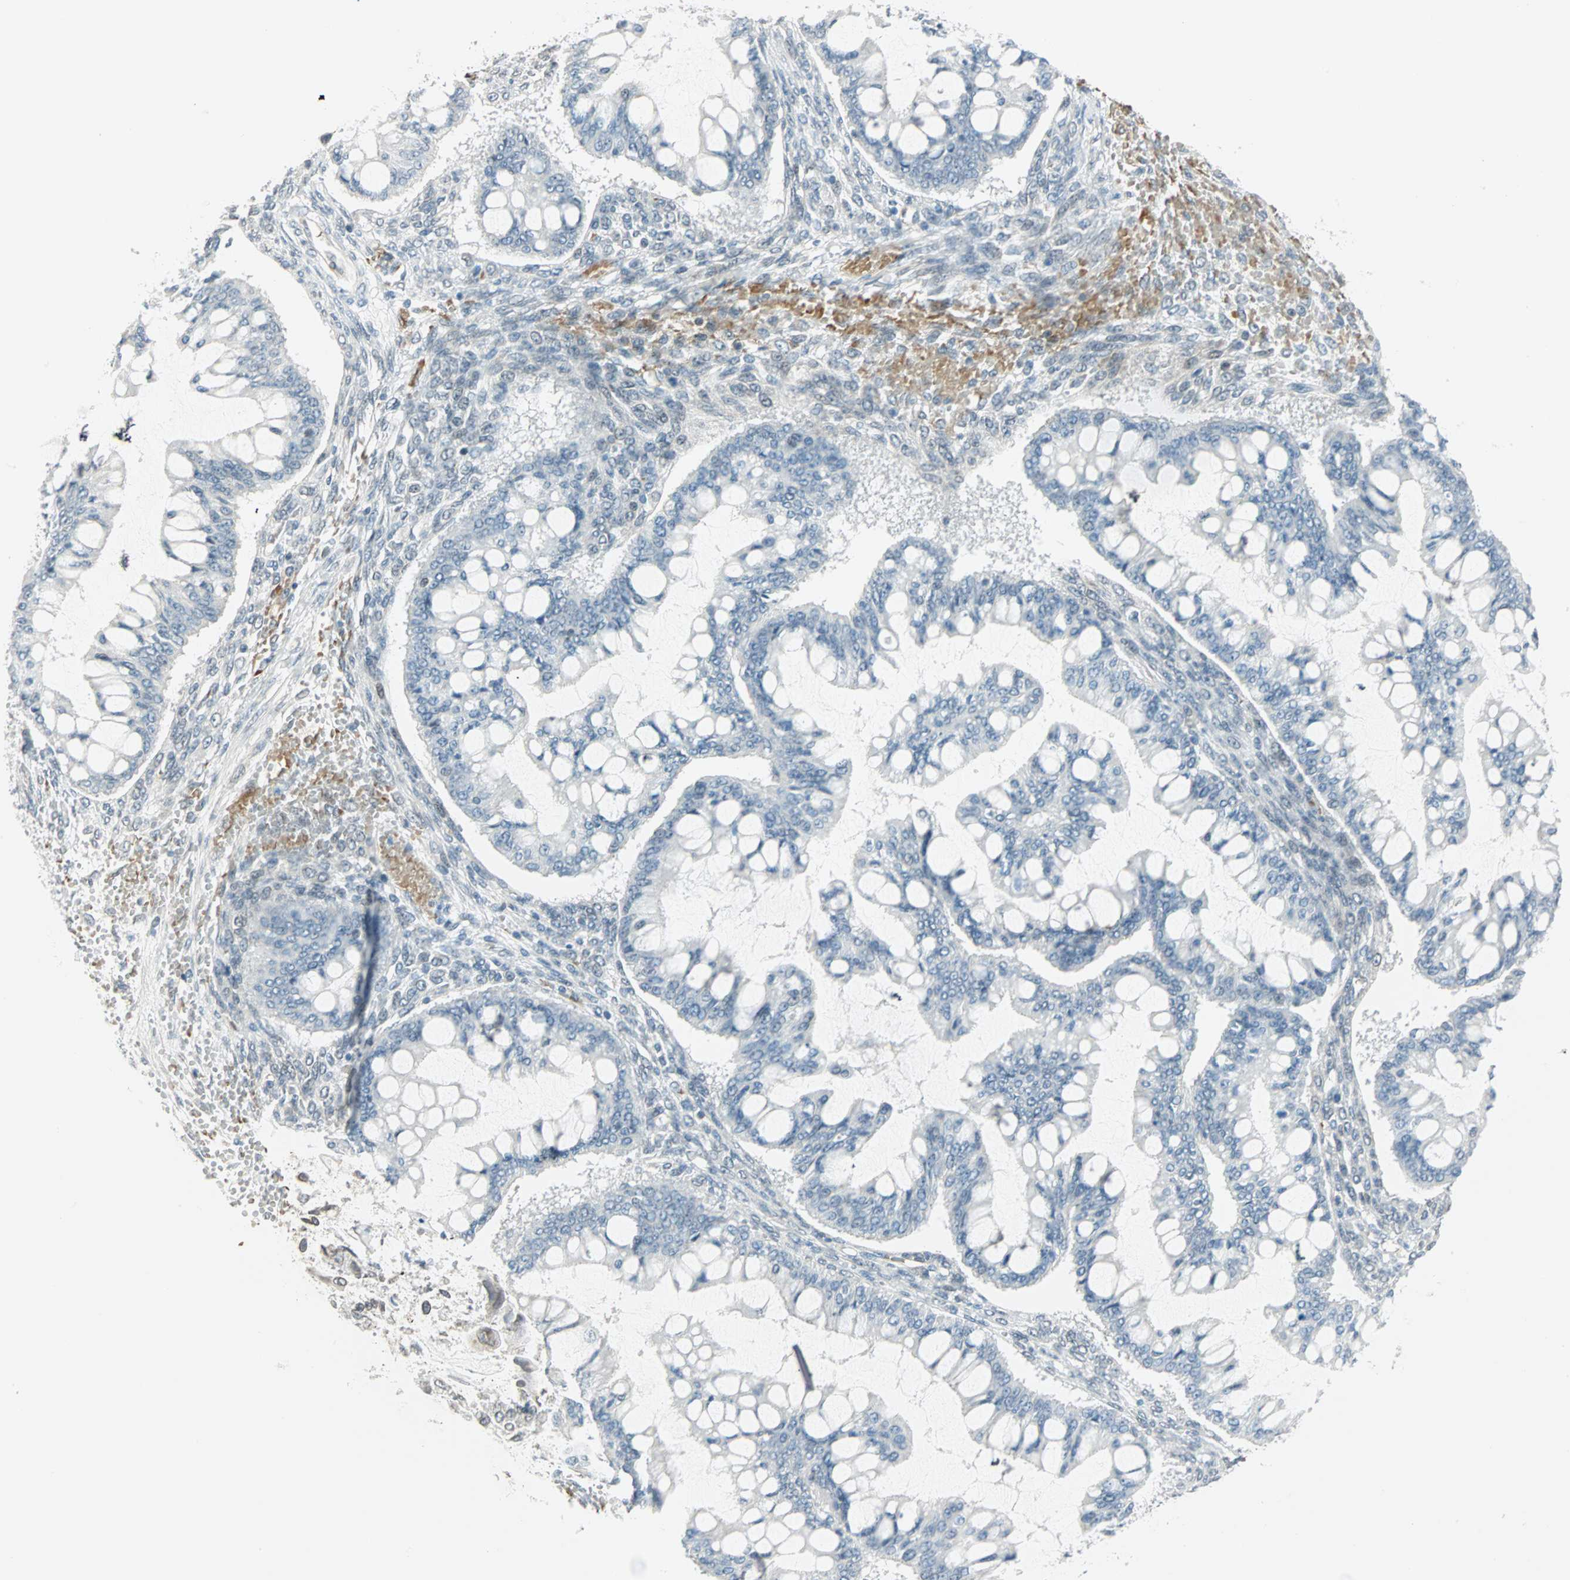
{"staining": {"intensity": "negative", "quantity": "none", "location": "none"}, "tissue": "ovarian cancer", "cell_type": "Tumor cells", "image_type": "cancer", "snomed": [{"axis": "morphology", "description": "Cystadenocarcinoma, mucinous, NOS"}, {"axis": "topography", "description": "Ovary"}], "caption": "The IHC photomicrograph has no significant staining in tumor cells of ovarian cancer (mucinous cystadenocarcinoma) tissue. (Stains: DAB IHC with hematoxylin counter stain, Microscopy: brightfield microscopy at high magnification).", "gene": "BCAN", "patient": {"sex": "female", "age": 73}}